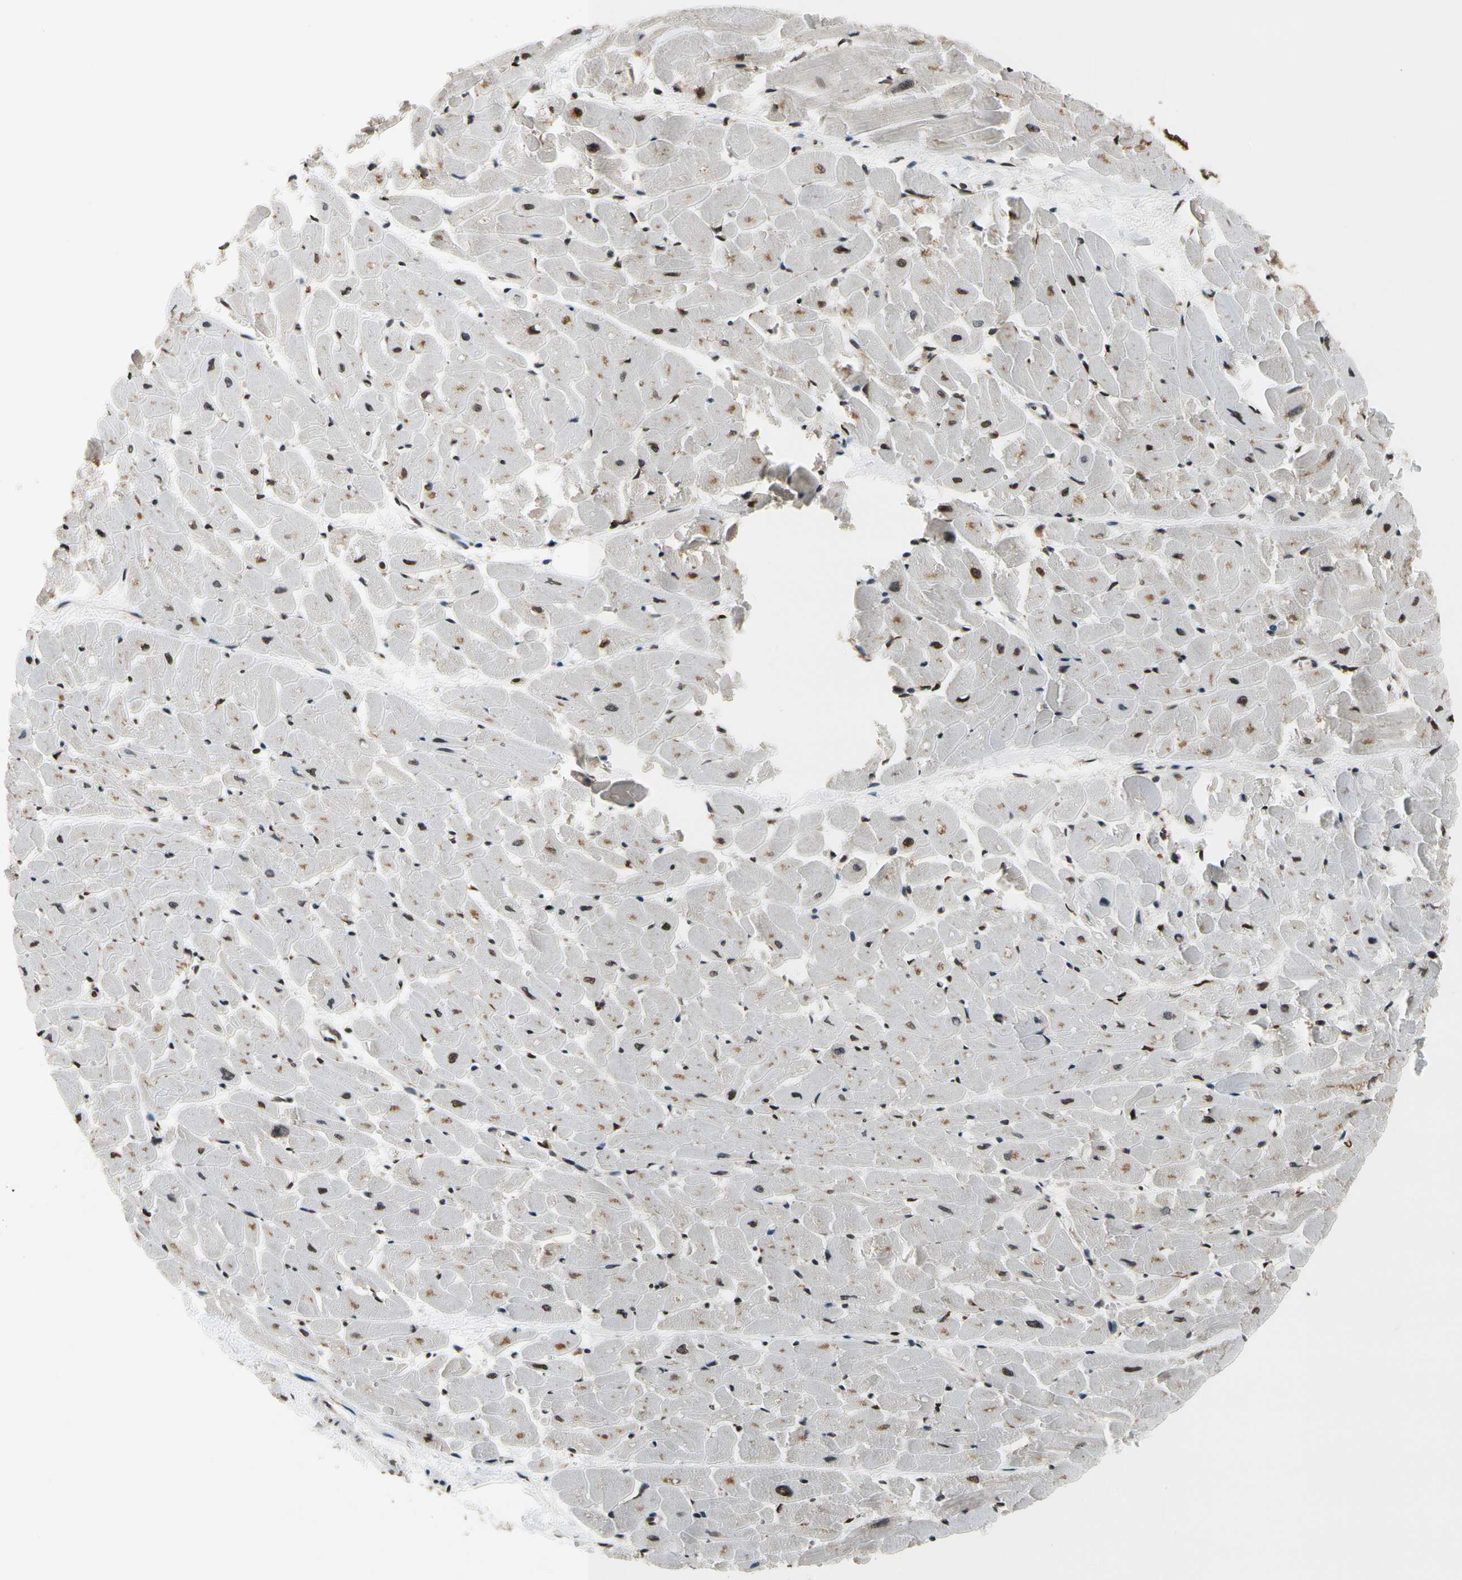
{"staining": {"intensity": "strong", "quantity": ">75%", "location": "cytoplasmic/membranous,nuclear"}, "tissue": "heart muscle", "cell_type": "Cardiomyocytes", "image_type": "normal", "snomed": [{"axis": "morphology", "description": "Normal tissue, NOS"}, {"axis": "topography", "description": "Heart"}], "caption": "The micrograph exhibits a brown stain indicating the presence of a protein in the cytoplasmic/membranous,nuclear of cardiomyocytes in heart muscle. (brown staining indicates protein expression, while blue staining denotes nuclei).", "gene": "RECQL", "patient": {"sex": "female", "age": 19}}